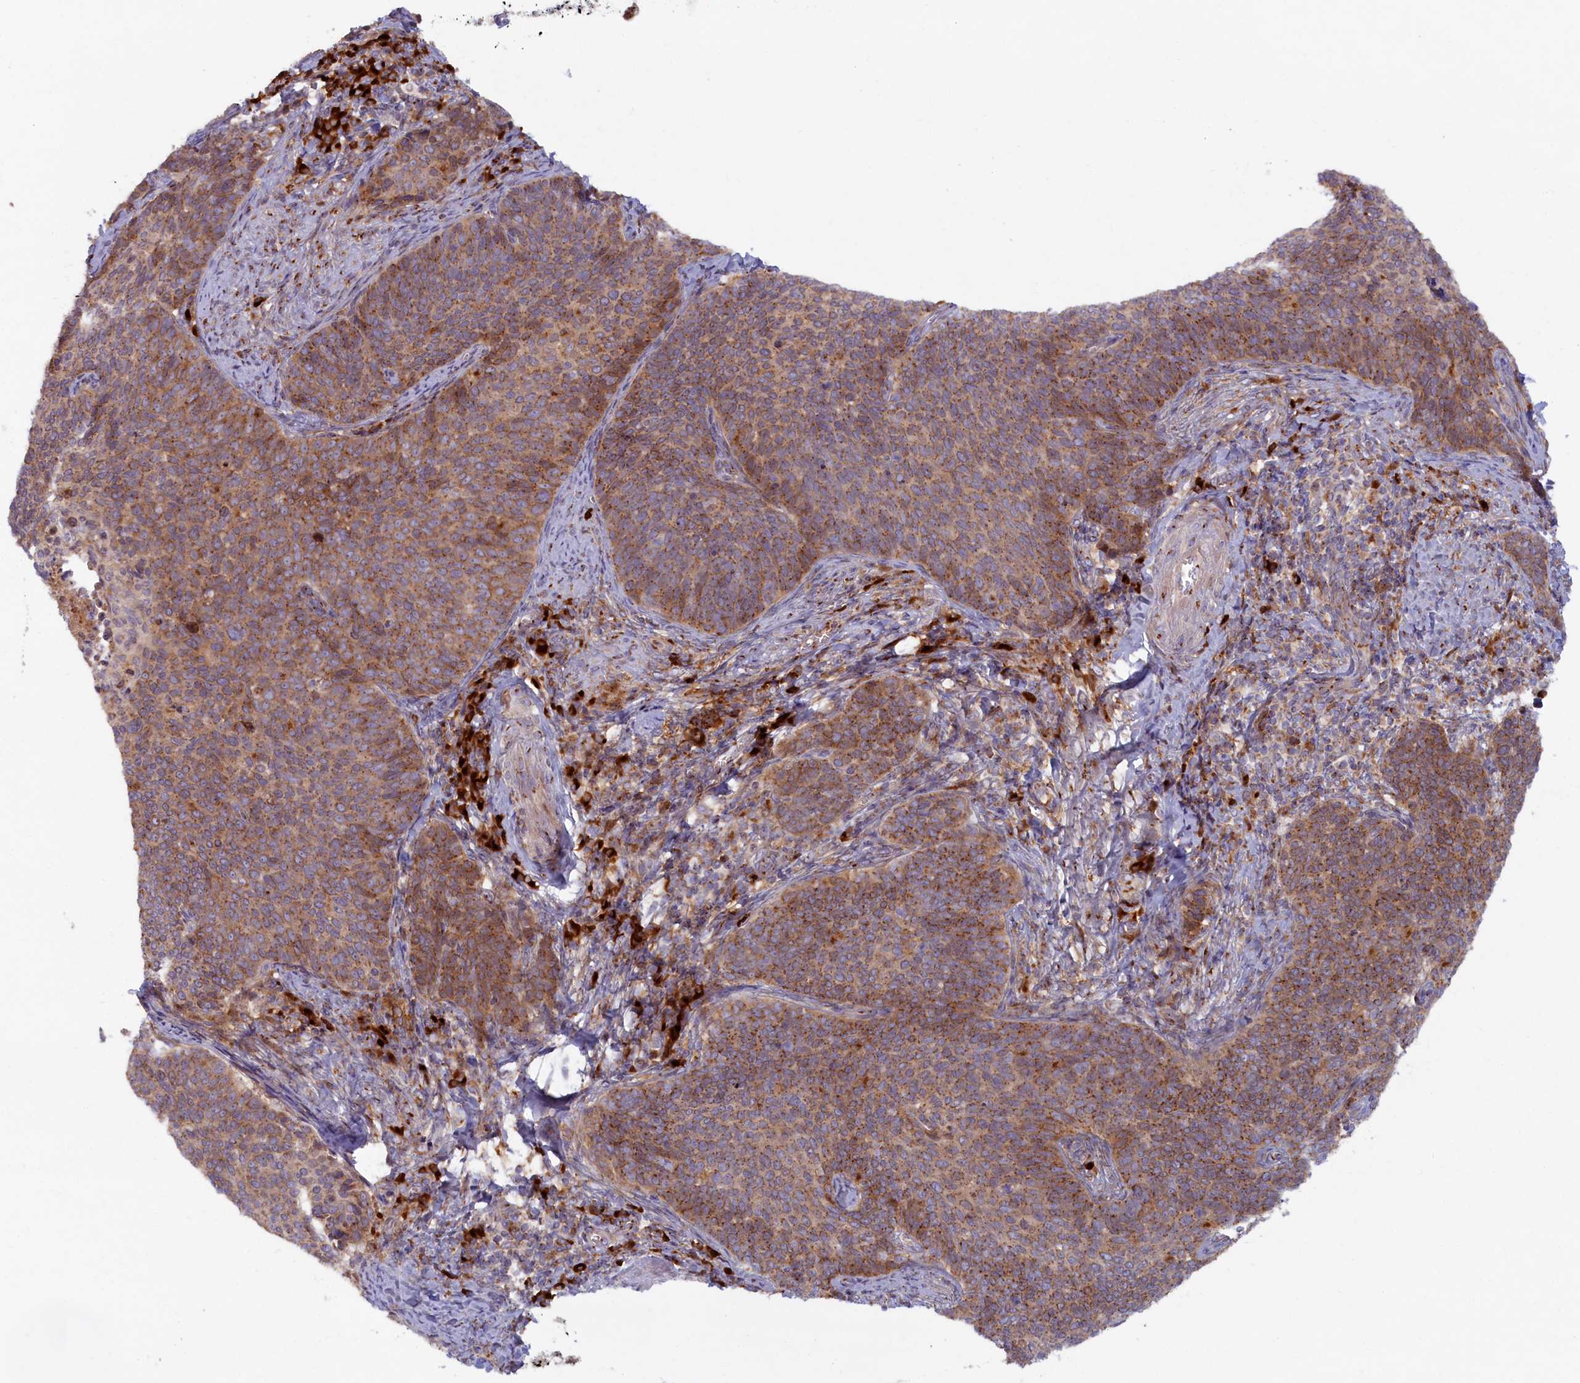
{"staining": {"intensity": "moderate", "quantity": ">75%", "location": "cytoplasmic/membranous"}, "tissue": "cervical cancer", "cell_type": "Tumor cells", "image_type": "cancer", "snomed": [{"axis": "morphology", "description": "Normal tissue, NOS"}, {"axis": "morphology", "description": "Squamous cell carcinoma, NOS"}, {"axis": "topography", "description": "Cervix"}], "caption": "Immunohistochemical staining of human cervical cancer (squamous cell carcinoma) demonstrates medium levels of moderate cytoplasmic/membranous positivity in about >75% of tumor cells.", "gene": "BLVRB", "patient": {"sex": "female", "age": 39}}